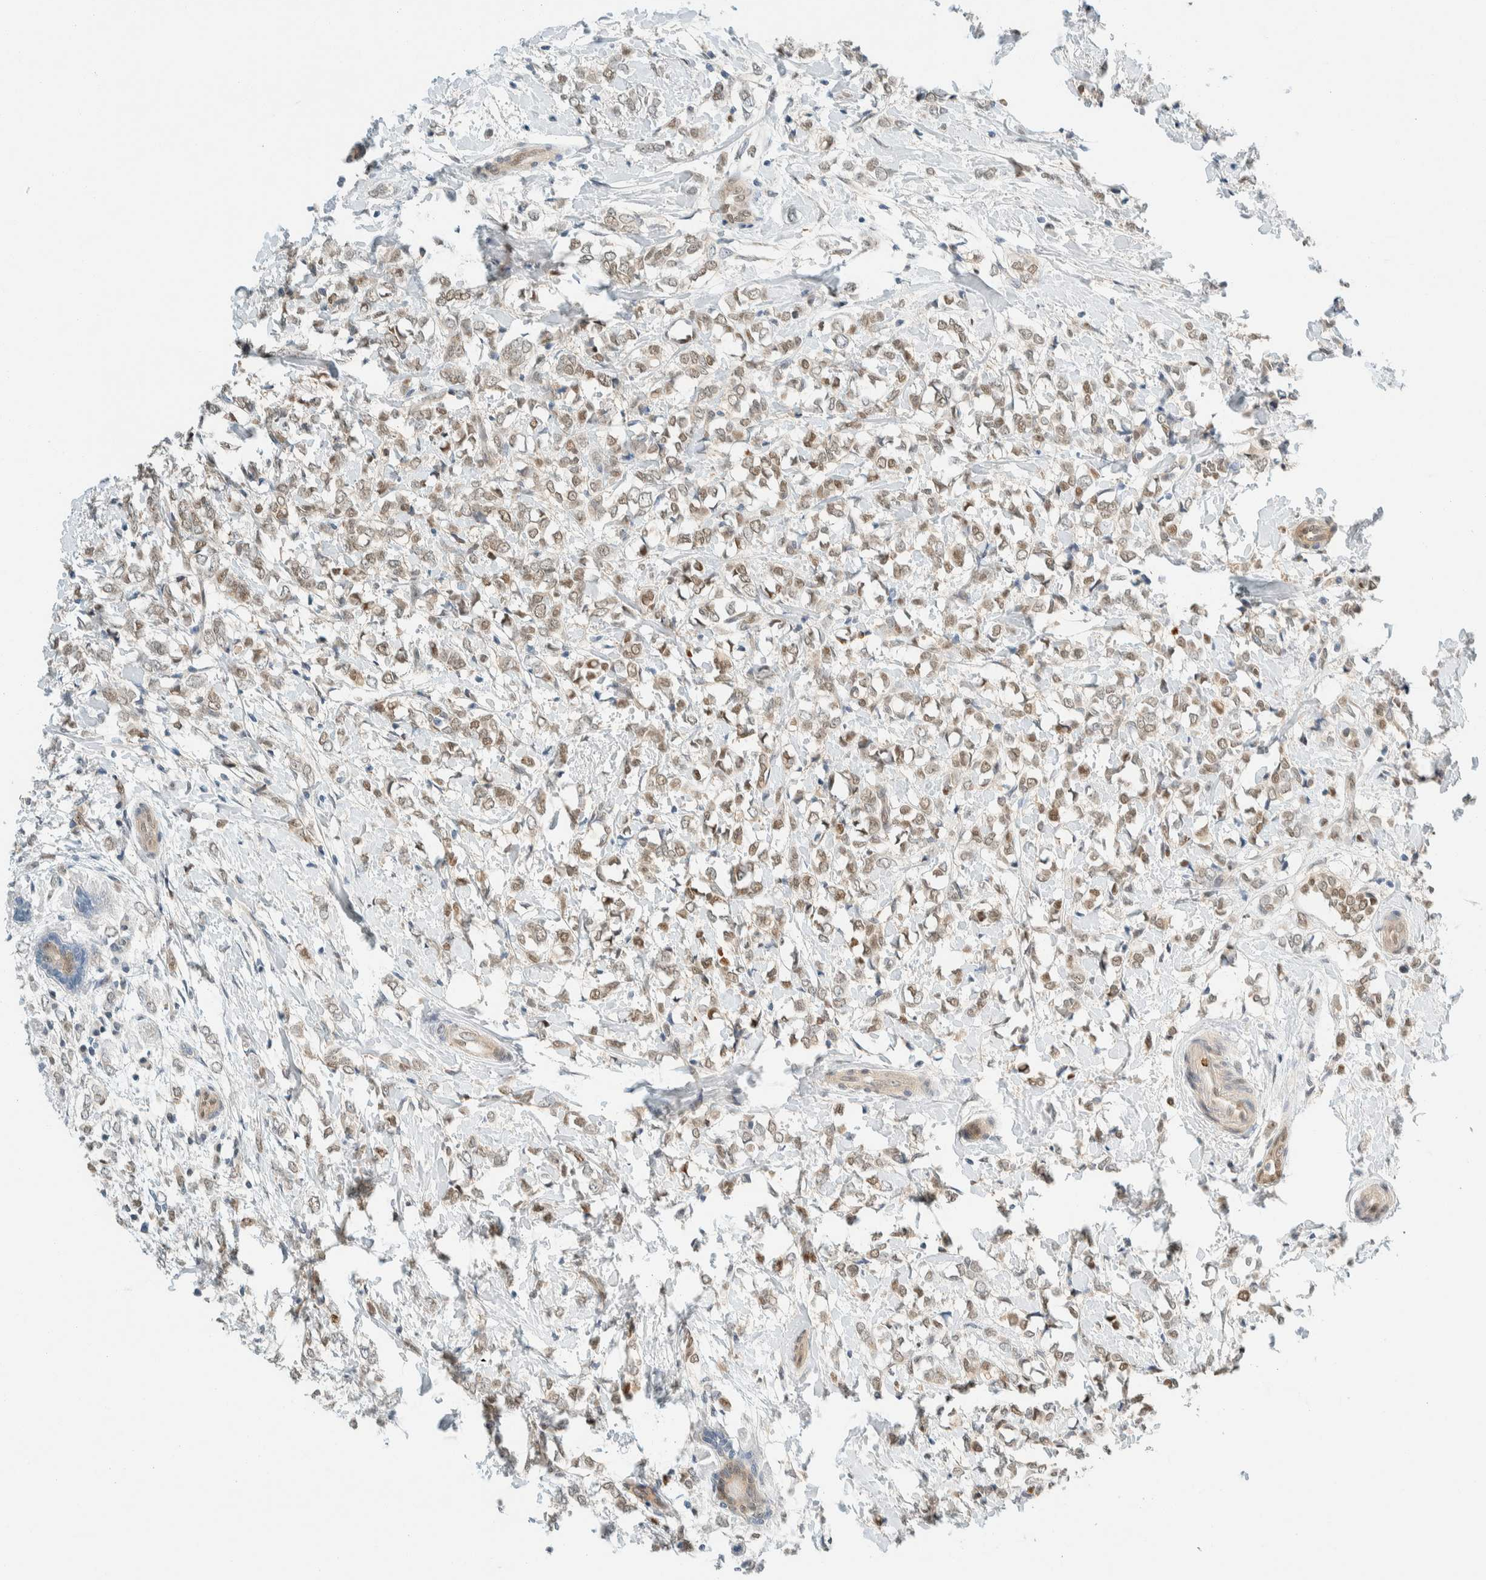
{"staining": {"intensity": "weak", "quantity": ">75%", "location": "cytoplasmic/membranous,nuclear"}, "tissue": "breast cancer", "cell_type": "Tumor cells", "image_type": "cancer", "snomed": [{"axis": "morphology", "description": "Normal tissue, NOS"}, {"axis": "morphology", "description": "Lobular carcinoma"}, {"axis": "topography", "description": "Breast"}], "caption": "Weak cytoplasmic/membranous and nuclear protein positivity is seen in about >75% of tumor cells in breast lobular carcinoma. (brown staining indicates protein expression, while blue staining denotes nuclei).", "gene": "TSTD2", "patient": {"sex": "female", "age": 47}}